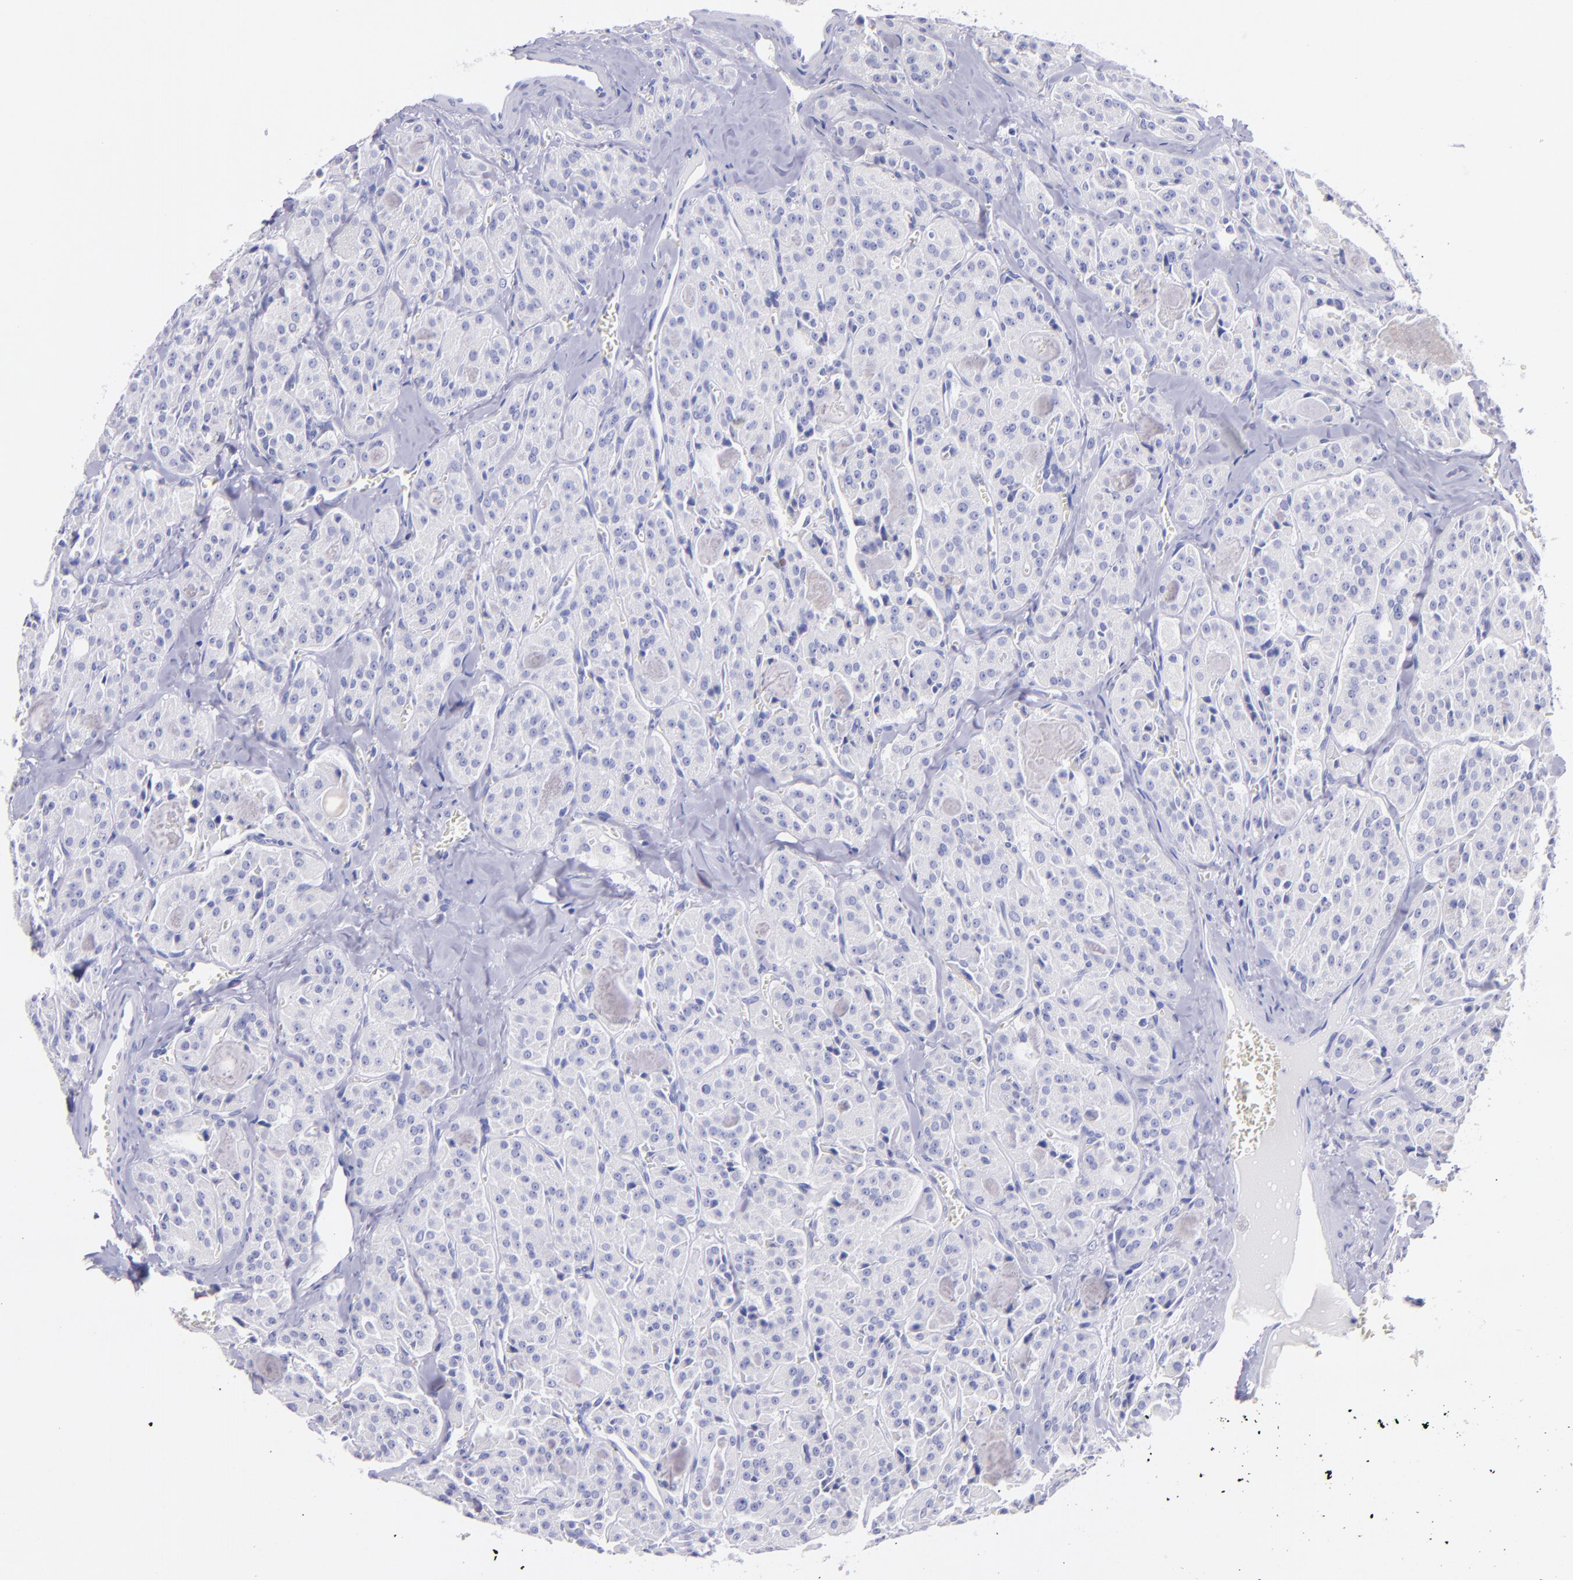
{"staining": {"intensity": "negative", "quantity": "none", "location": "none"}, "tissue": "thyroid cancer", "cell_type": "Tumor cells", "image_type": "cancer", "snomed": [{"axis": "morphology", "description": "Carcinoma, NOS"}, {"axis": "topography", "description": "Thyroid gland"}], "caption": "Tumor cells are negative for protein expression in human carcinoma (thyroid). Brightfield microscopy of immunohistochemistry stained with DAB (brown) and hematoxylin (blue), captured at high magnification.", "gene": "UCHL1", "patient": {"sex": "male", "age": 76}}